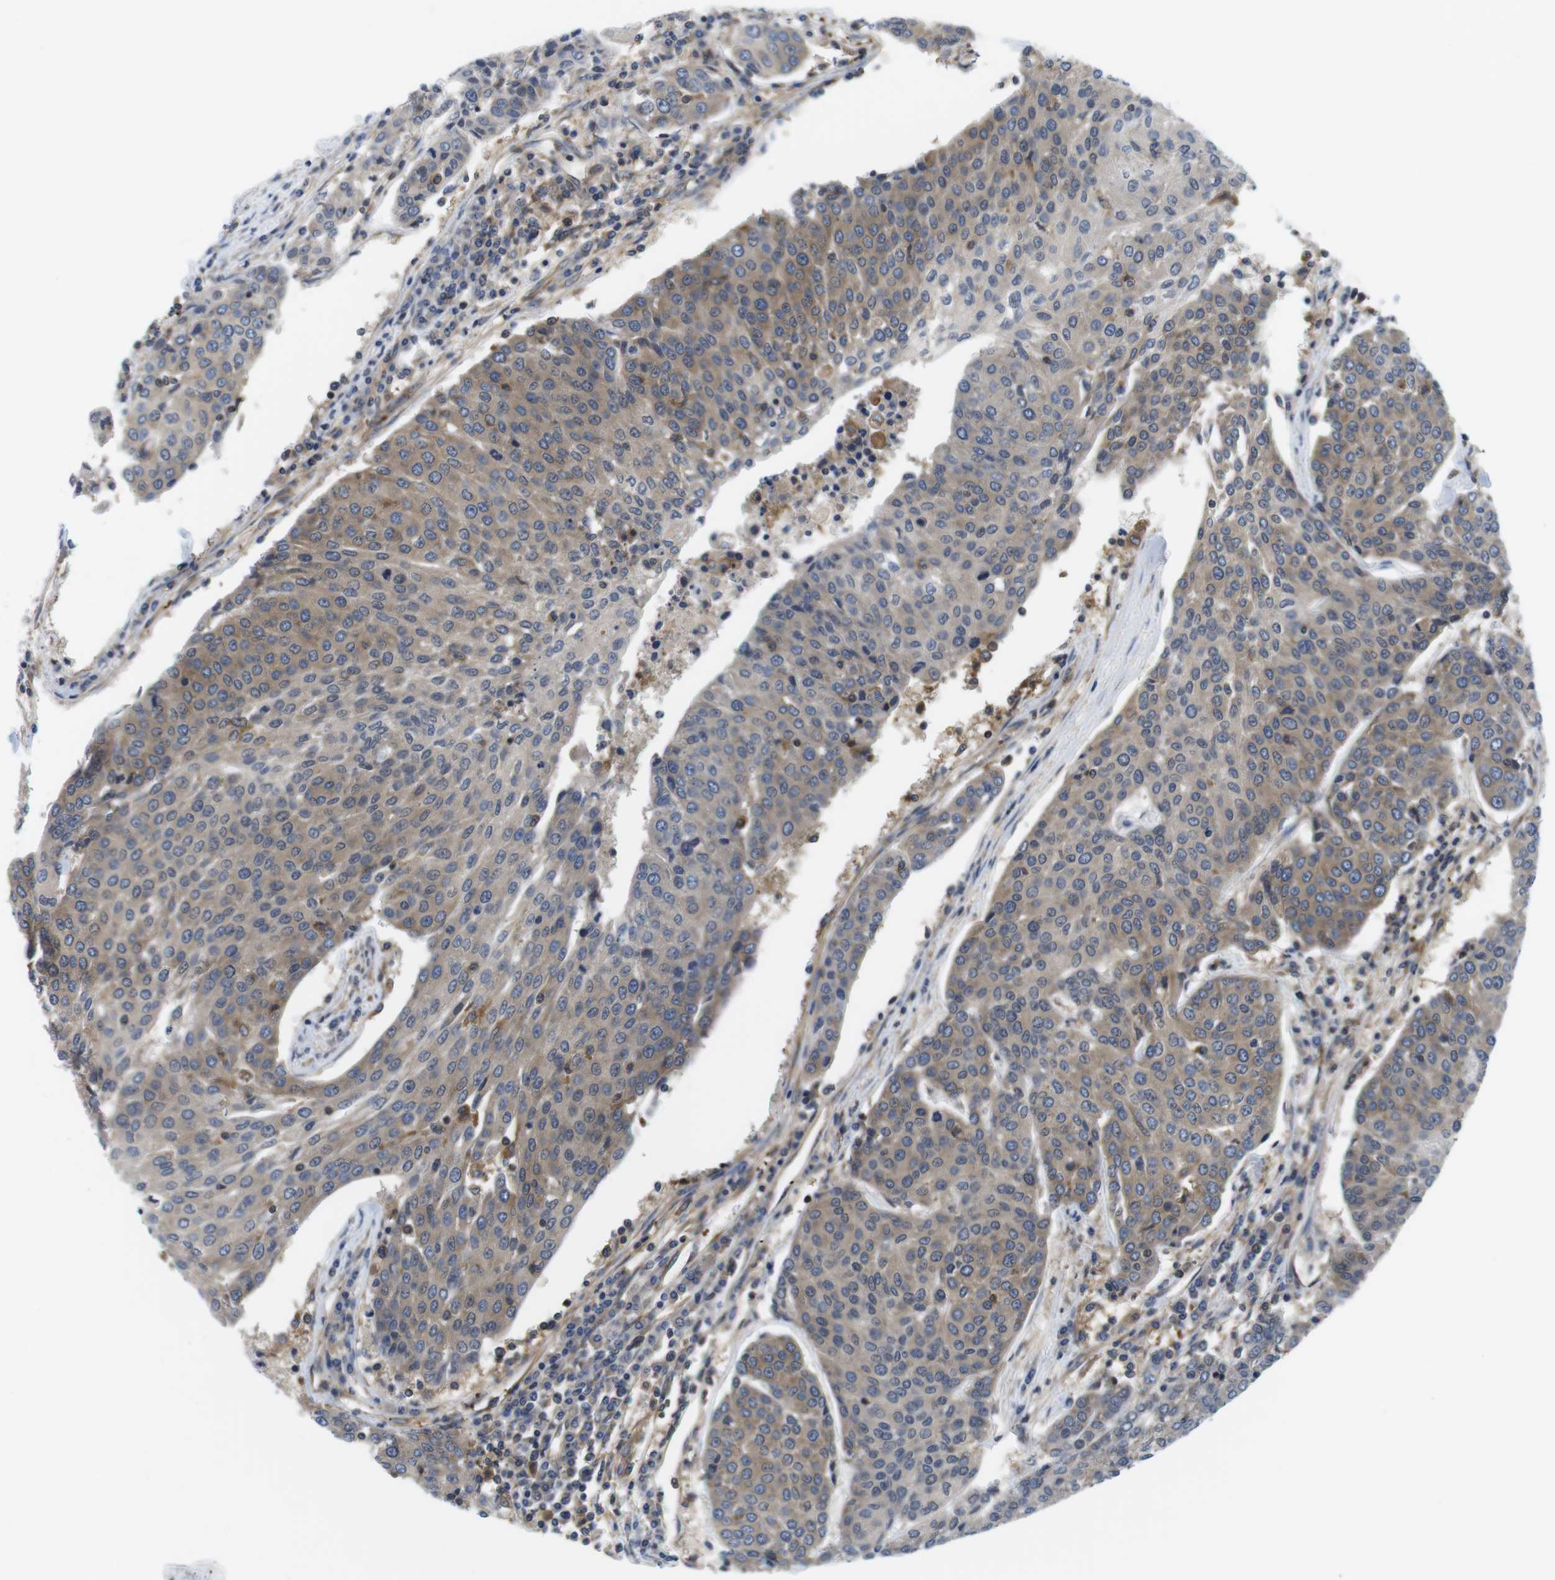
{"staining": {"intensity": "weak", "quantity": ">75%", "location": "cytoplasmic/membranous"}, "tissue": "urothelial cancer", "cell_type": "Tumor cells", "image_type": "cancer", "snomed": [{"axis": "morphology", "description": "Urothelial carcinoma, High grade"}, {"axis": "topography", "description": "Urinary bladder"}], "caption": "Immunohistochemical staining of high-grade urothelial carcinoma exhibits weak cytoplasmic/membranous protein expression in approximately >75% of tumor cells.", "gene": "HERPUD2", "patient": {"sex": "female", "age": 85}}